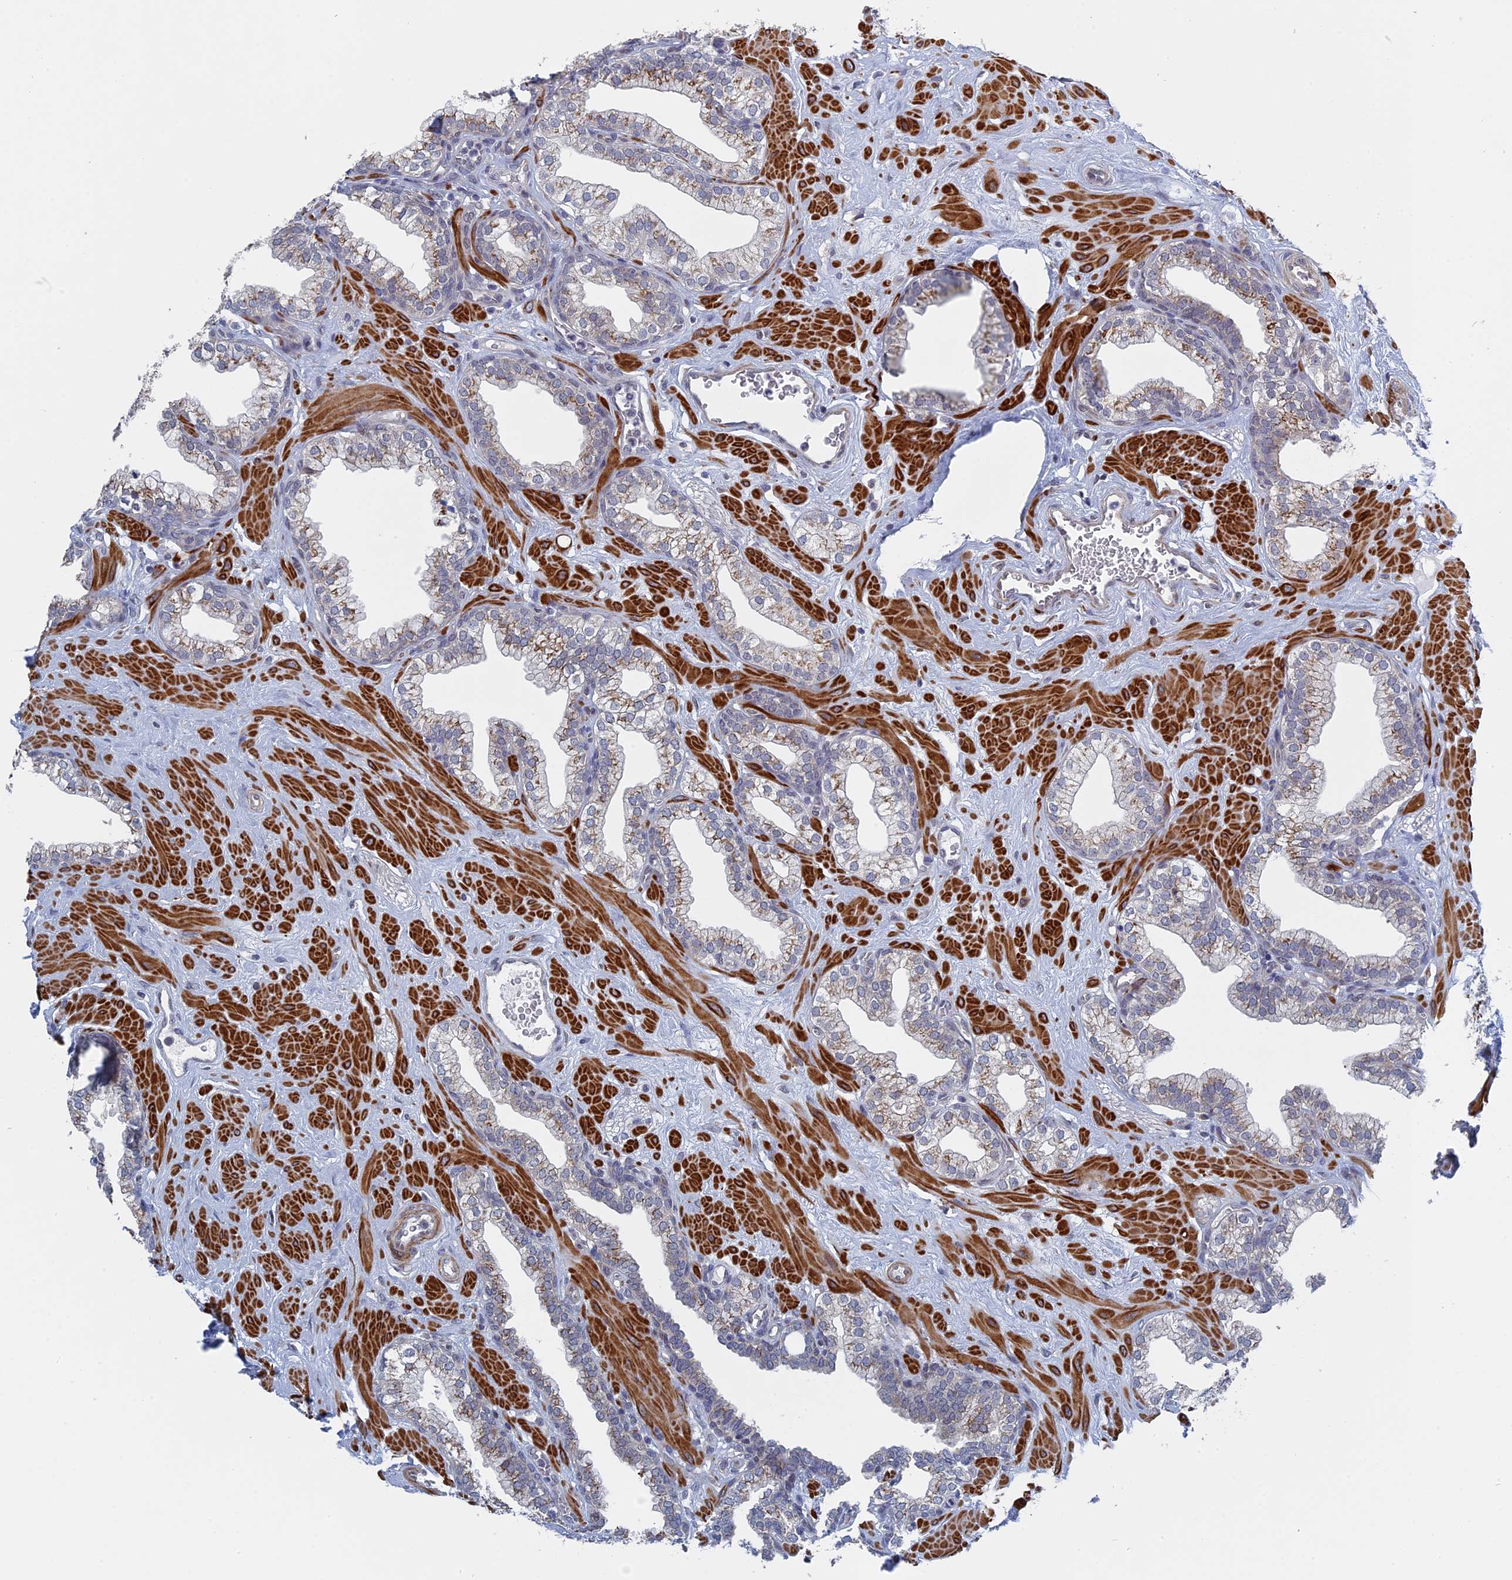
{"staining": {"intensity": "negative", "quantity": "none", "location": "none"}, "tissue": "prostate", "cell_type": "Glandular cells", "image_type": "normal", "snomed": [{"axis": "morphology", "description": "Normal tissue, NOS"}, {"axis": "morphology", "description": "Urothelial carcinoma, Low grade"}, {"axis": "topography", "description": "Urinary bladder"}, {"axis": "topography", "description": "Prostate"}], "caption": "Image shows no significant protein positivity in glandular cells of benign prostate. Nuclei are stained in blue.", "gene": "MTRF1", "patient": {"sex": "male", "age": 60}}